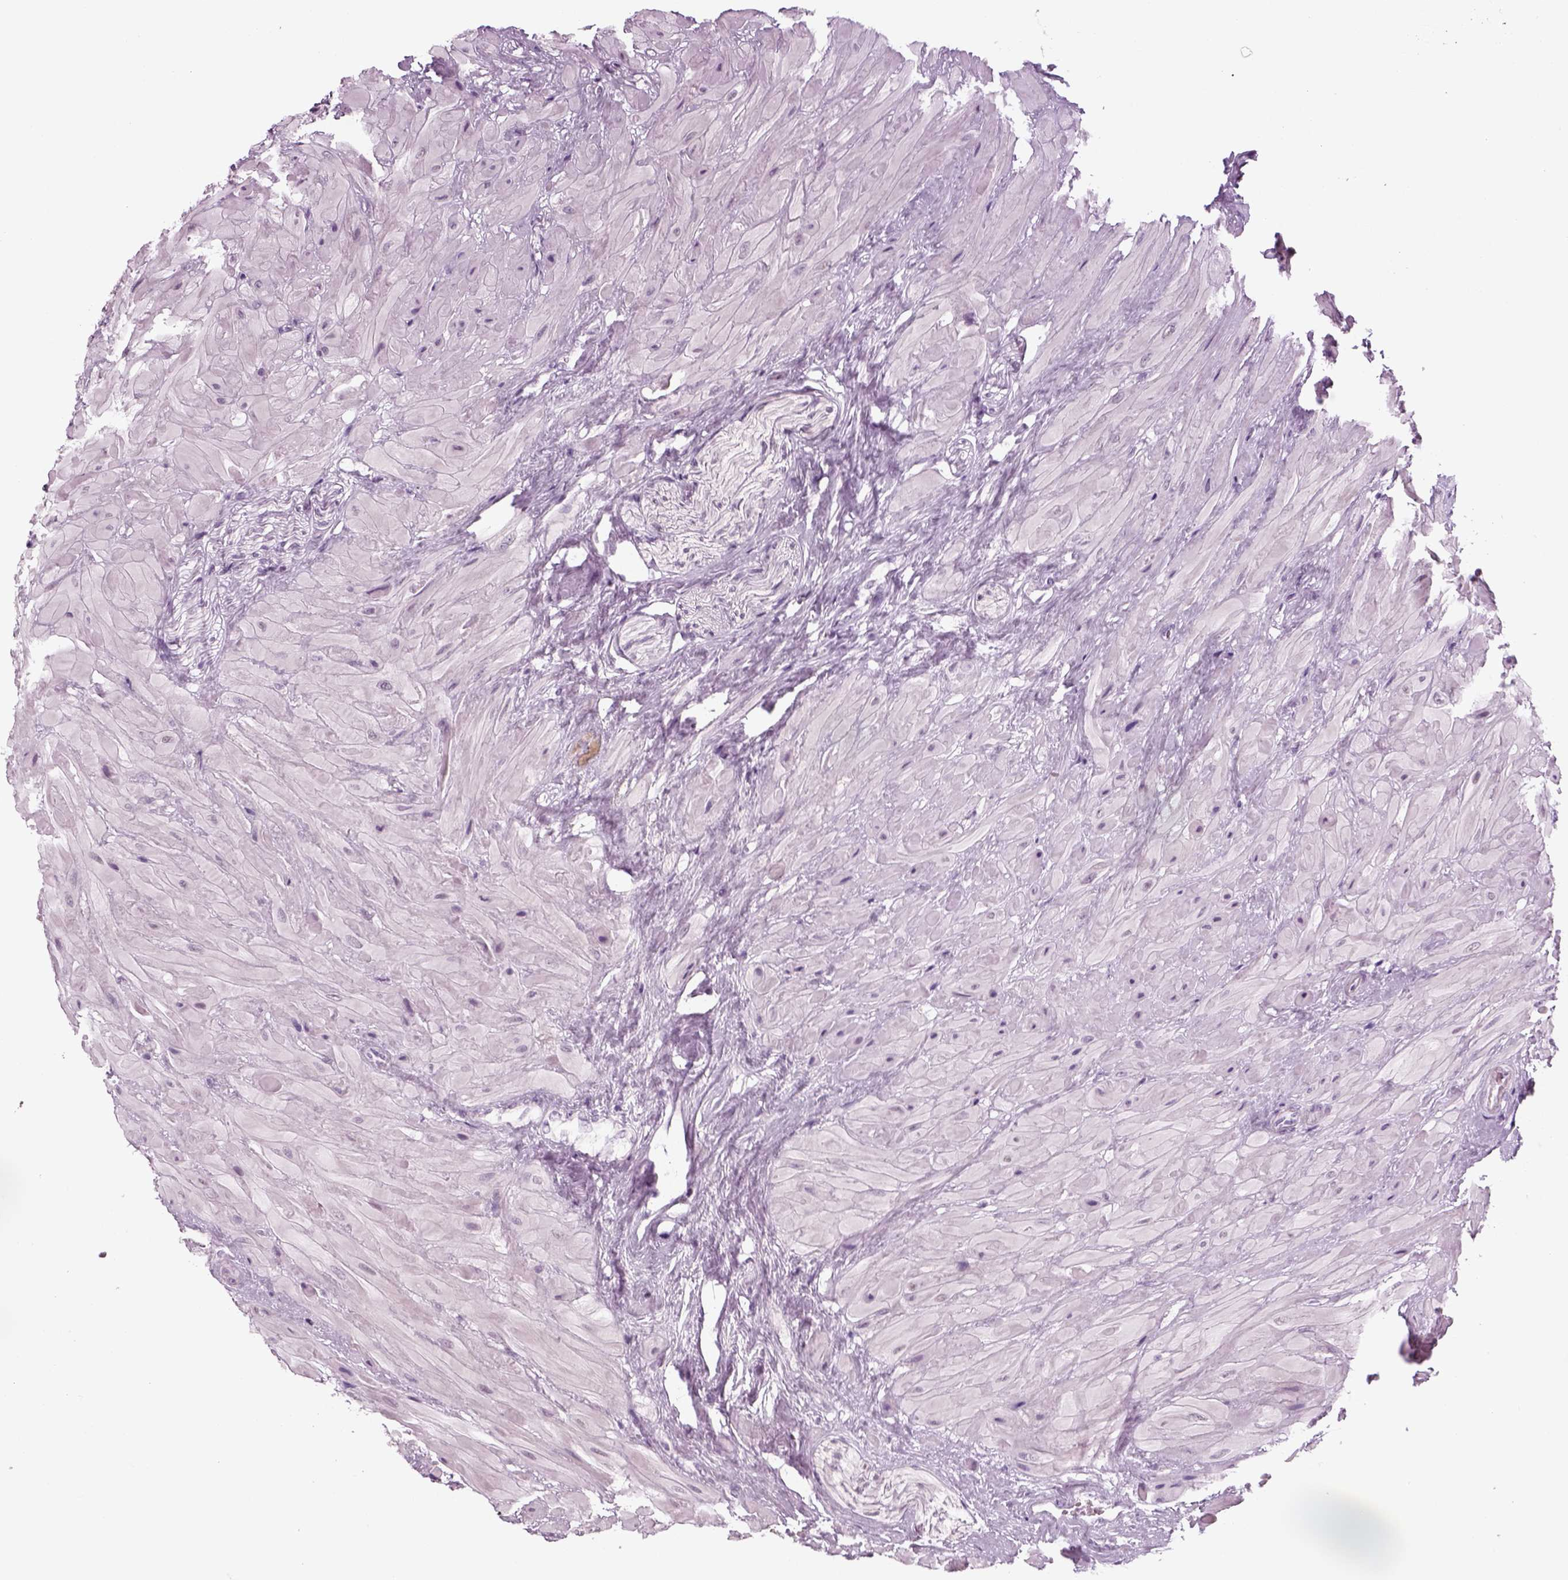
{"staining": {"intensity": "strong", "quantity": "<25%", "location": "cytoplasmic/membranous"}, "tissue": "seminal vesicle", "cell_type": "Glandular cells", "image_type": "normal", "snomed": [{"axis": "morphology", "description": "Normal tissue, NOS"}, {"axis": "topography", "description": "Seminal veicle"}], "caption": "The micrograph shows immunohistochemical staining of normal seminal vesicle. There is strong cytoplasmic/membranous staining is appreciated in about <25% of glandular cells.", "gene": "KRT75", "patient": {"sex": "male", "age": 57}}